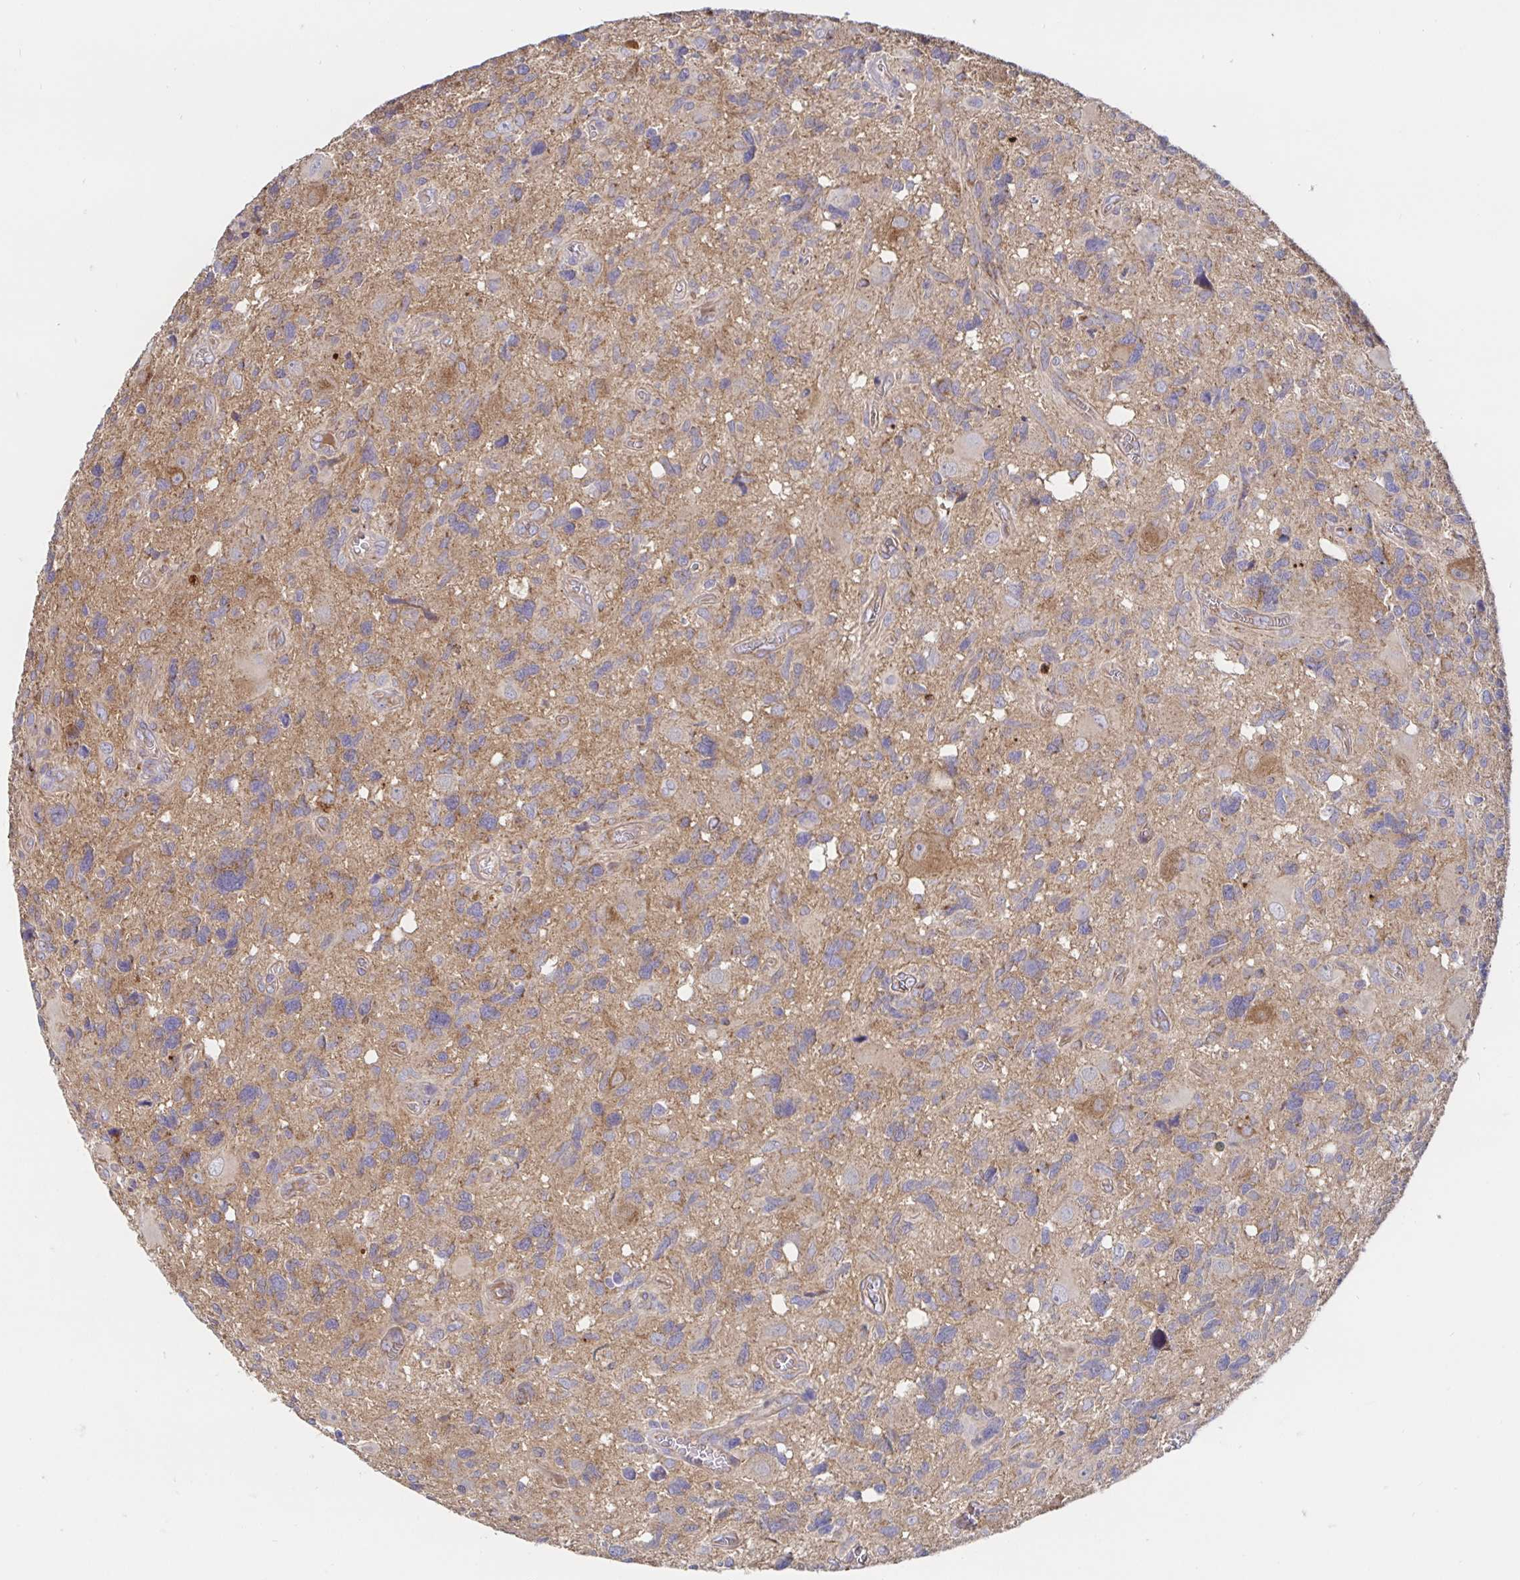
{"staining": {"intensity": "moderate", "quantity": "25%-75%", "location": "cytoplasmic/membranous"}, "tissue": "glioma", "cell_type": "Tumor cells", "image_type": "cancer", "snomed": [{"axis": "morphology", "description": "Glioma, malignant, High grade"}, {"axis": "topography", "description": "Brain"}], "caption": "A high-resolution image shows IHC staining of glioma, which displays moderate cytoplasmic/membranous positivity in approximately 25%-75% of tumor cells.", "gene": "PRDX3", "patient": {"sex": "male", "age": 49}}